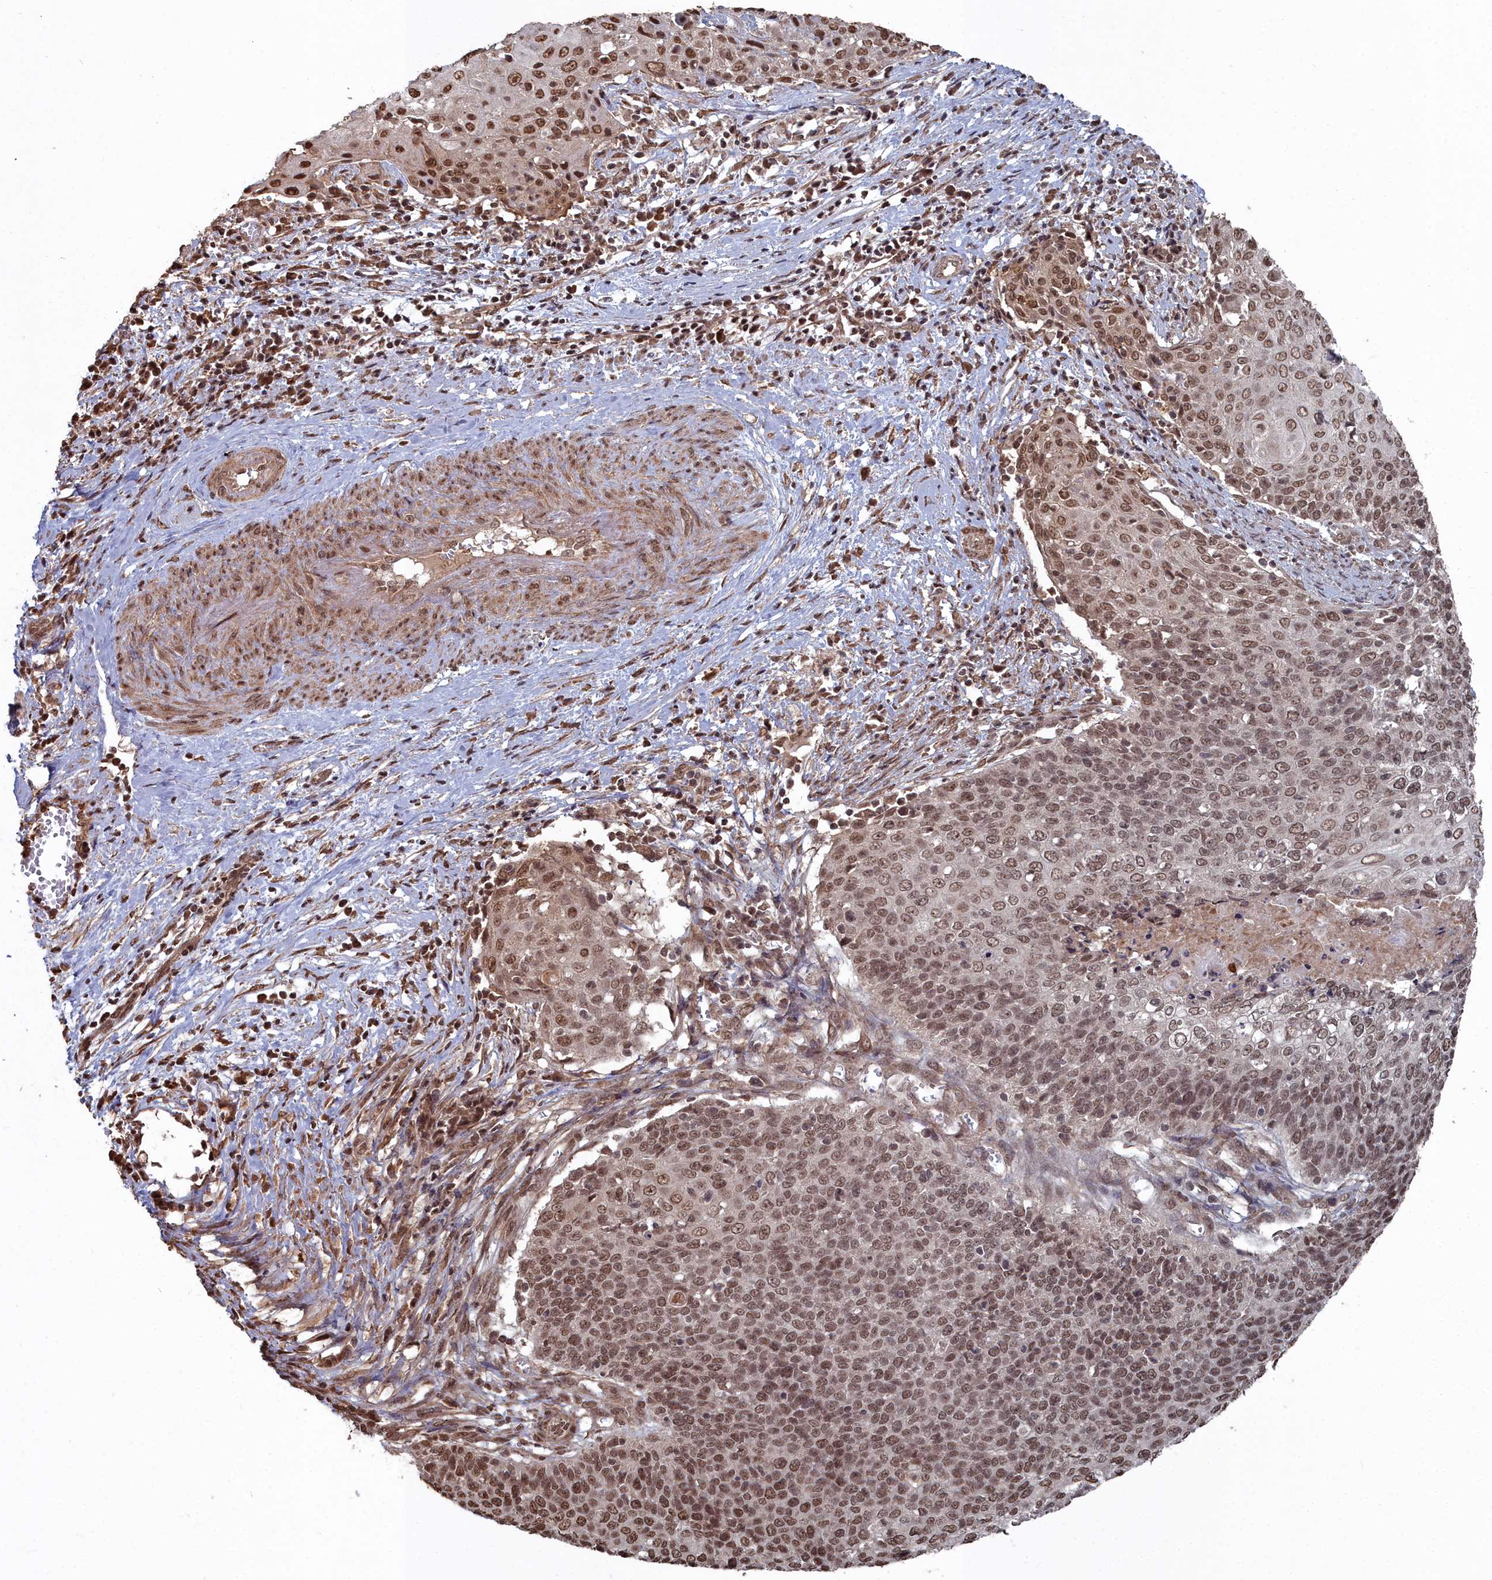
{"staining": {"intensity": "moderate", "quantity": ">75%", "location": "nuclear"}, "tissue": "cervical cancer", "cell_type": "Tumor cells", "image_type": "cancer", "snomed": [{"axis": "morphology", "description": "Squamous cell carcinoma, NOS"}, {"axis": "topography", "description": "Cervix"}], "caption": "There is medium levels of moderate nuclear positivity in tumor cells of cervical squamous cell carcinoma, as demonstrated by immunohistochemical staining (brown color).", "gene": "CCNP", "patient": {"sex": "female", "age": 39}}